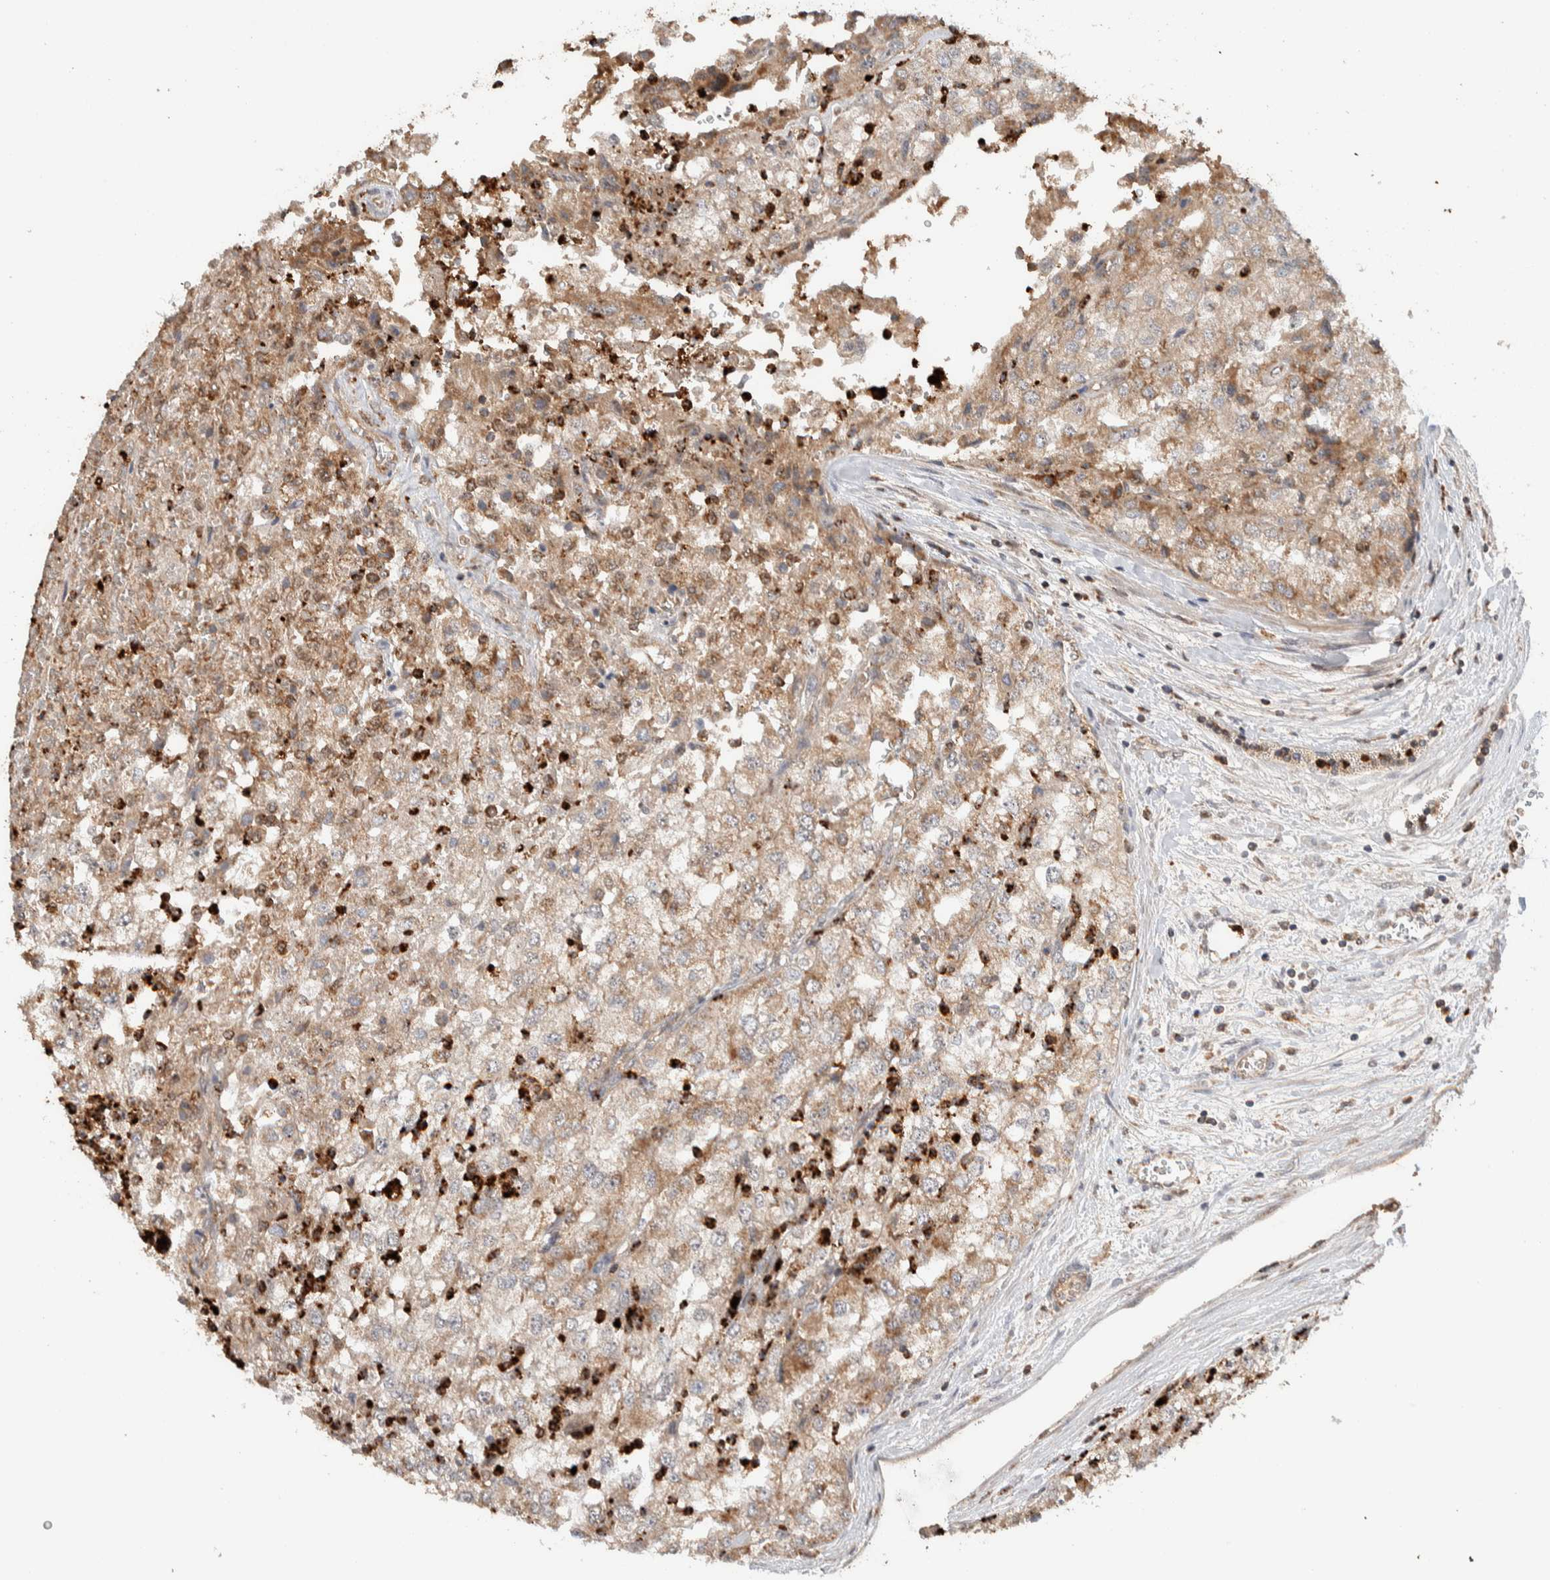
{"staining": {"intensity": "weak", "quantity": ">75%", "location": "cytoplasmic/membranous"}, "tissue": "renal cancer", "cell_type": "Tumor cells", "image_type": "cancer", "snomed": [{"axis": "morphology", "description": "Adenocarcinoma, NOS"}, {"axis": "topography", "description": "Kidney"}], "caption": "Immunohistochemical staining of adenocarcinoma (renal) shows low levels of weak cytoplasmic/membranous staining in approximately >75% of tumor cells. (DAB IHC with brightfield microscopy, high magnification).", "gene": "VPS53", "patient": {"sex": "female", "age": 54}}